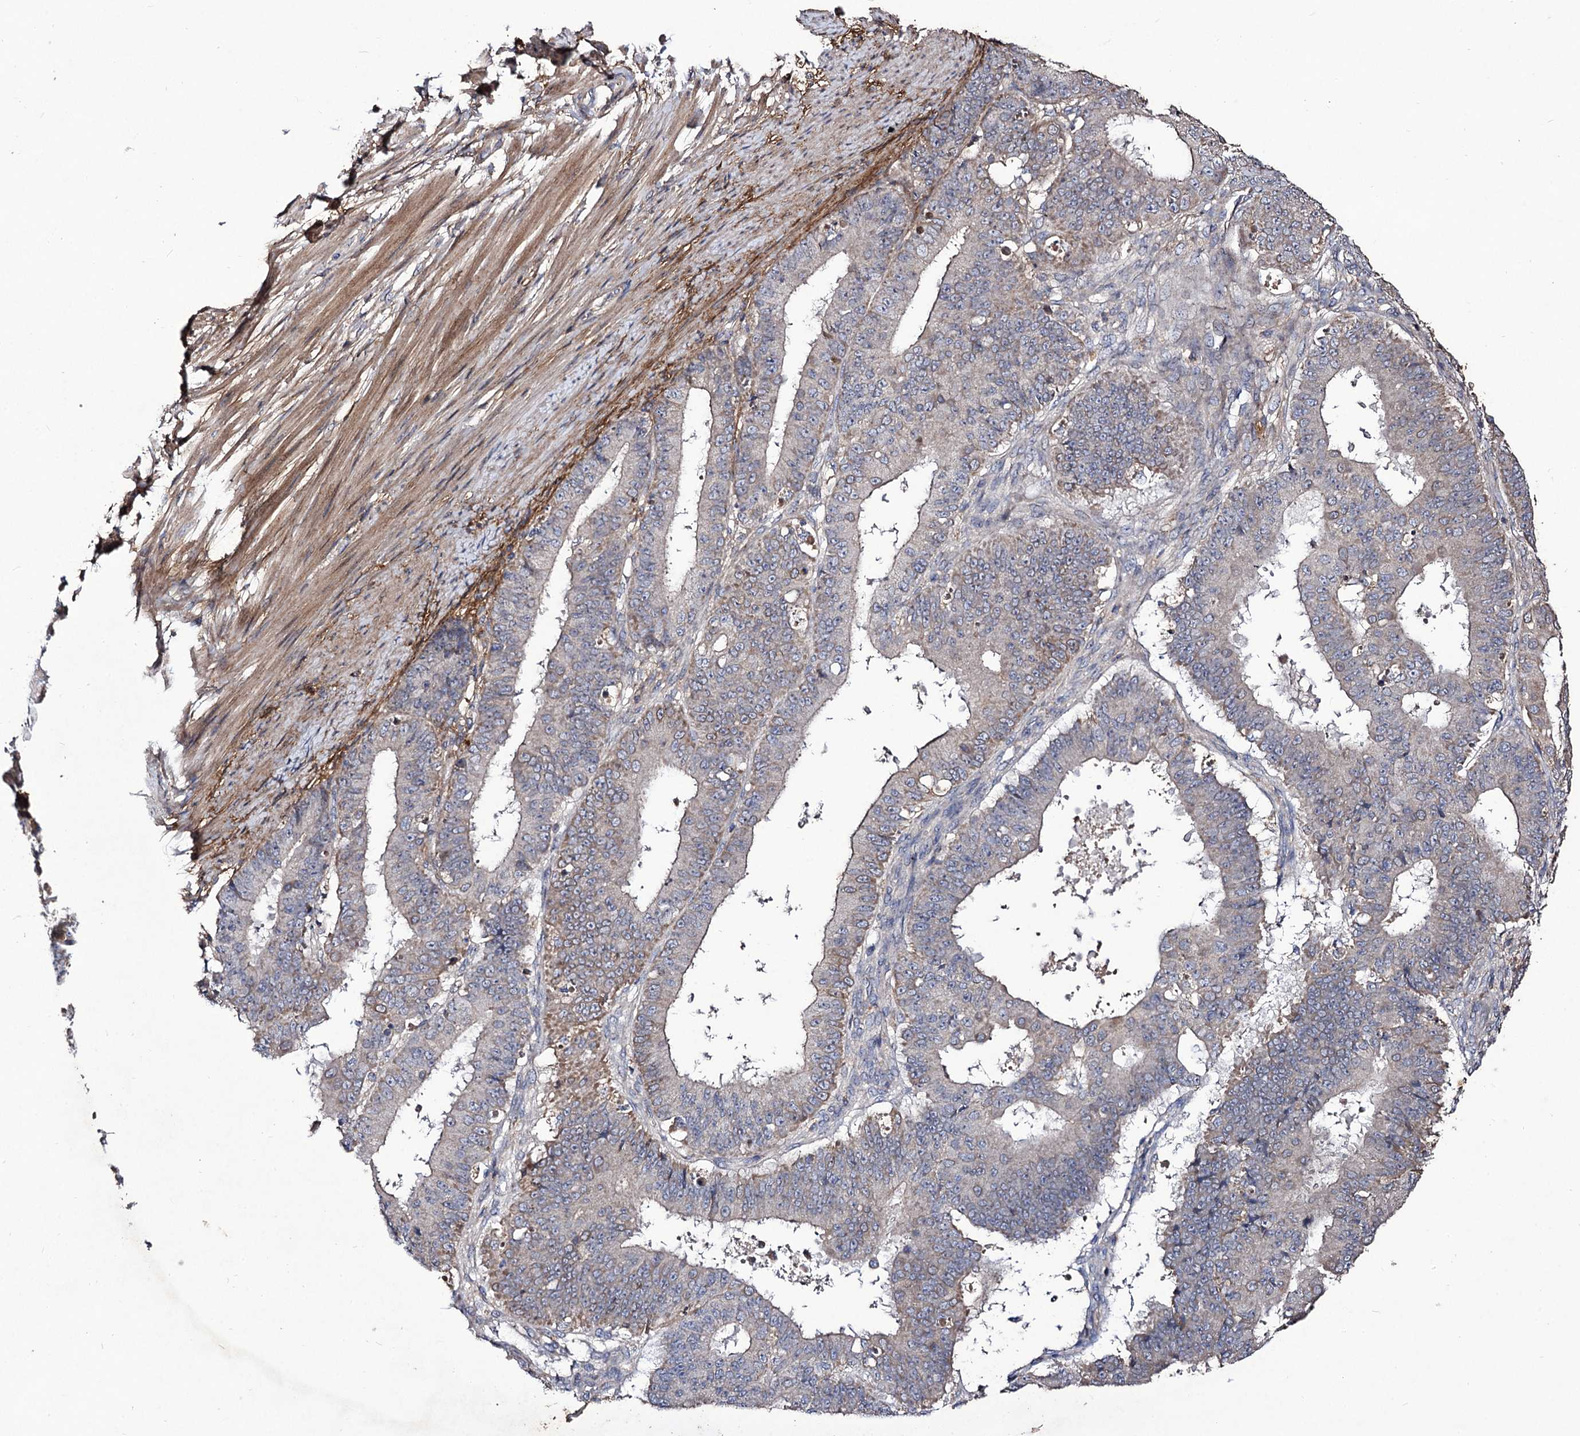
{"staining": {"intensity": "negative", "quantity": "none", "location": "none"}, "tissue": "ovarian cancer", "cell_type": "Tumor cells", "image_type": "cancer", "snomed": [{"axis": "morphology", "description": "Carcinoma, endometroid"}, {"axis": "topography", "description": "Appendix"}, {"axis": "topography", "description": "Ovary"}], "caption": "Immunohistochemical staining of human ovarian cancer (endometroid carcinoma) demonstrates no significant staining in tumor cells.", "gene": "MYO1H", "patient": {"sex": "female", "age": 42}}